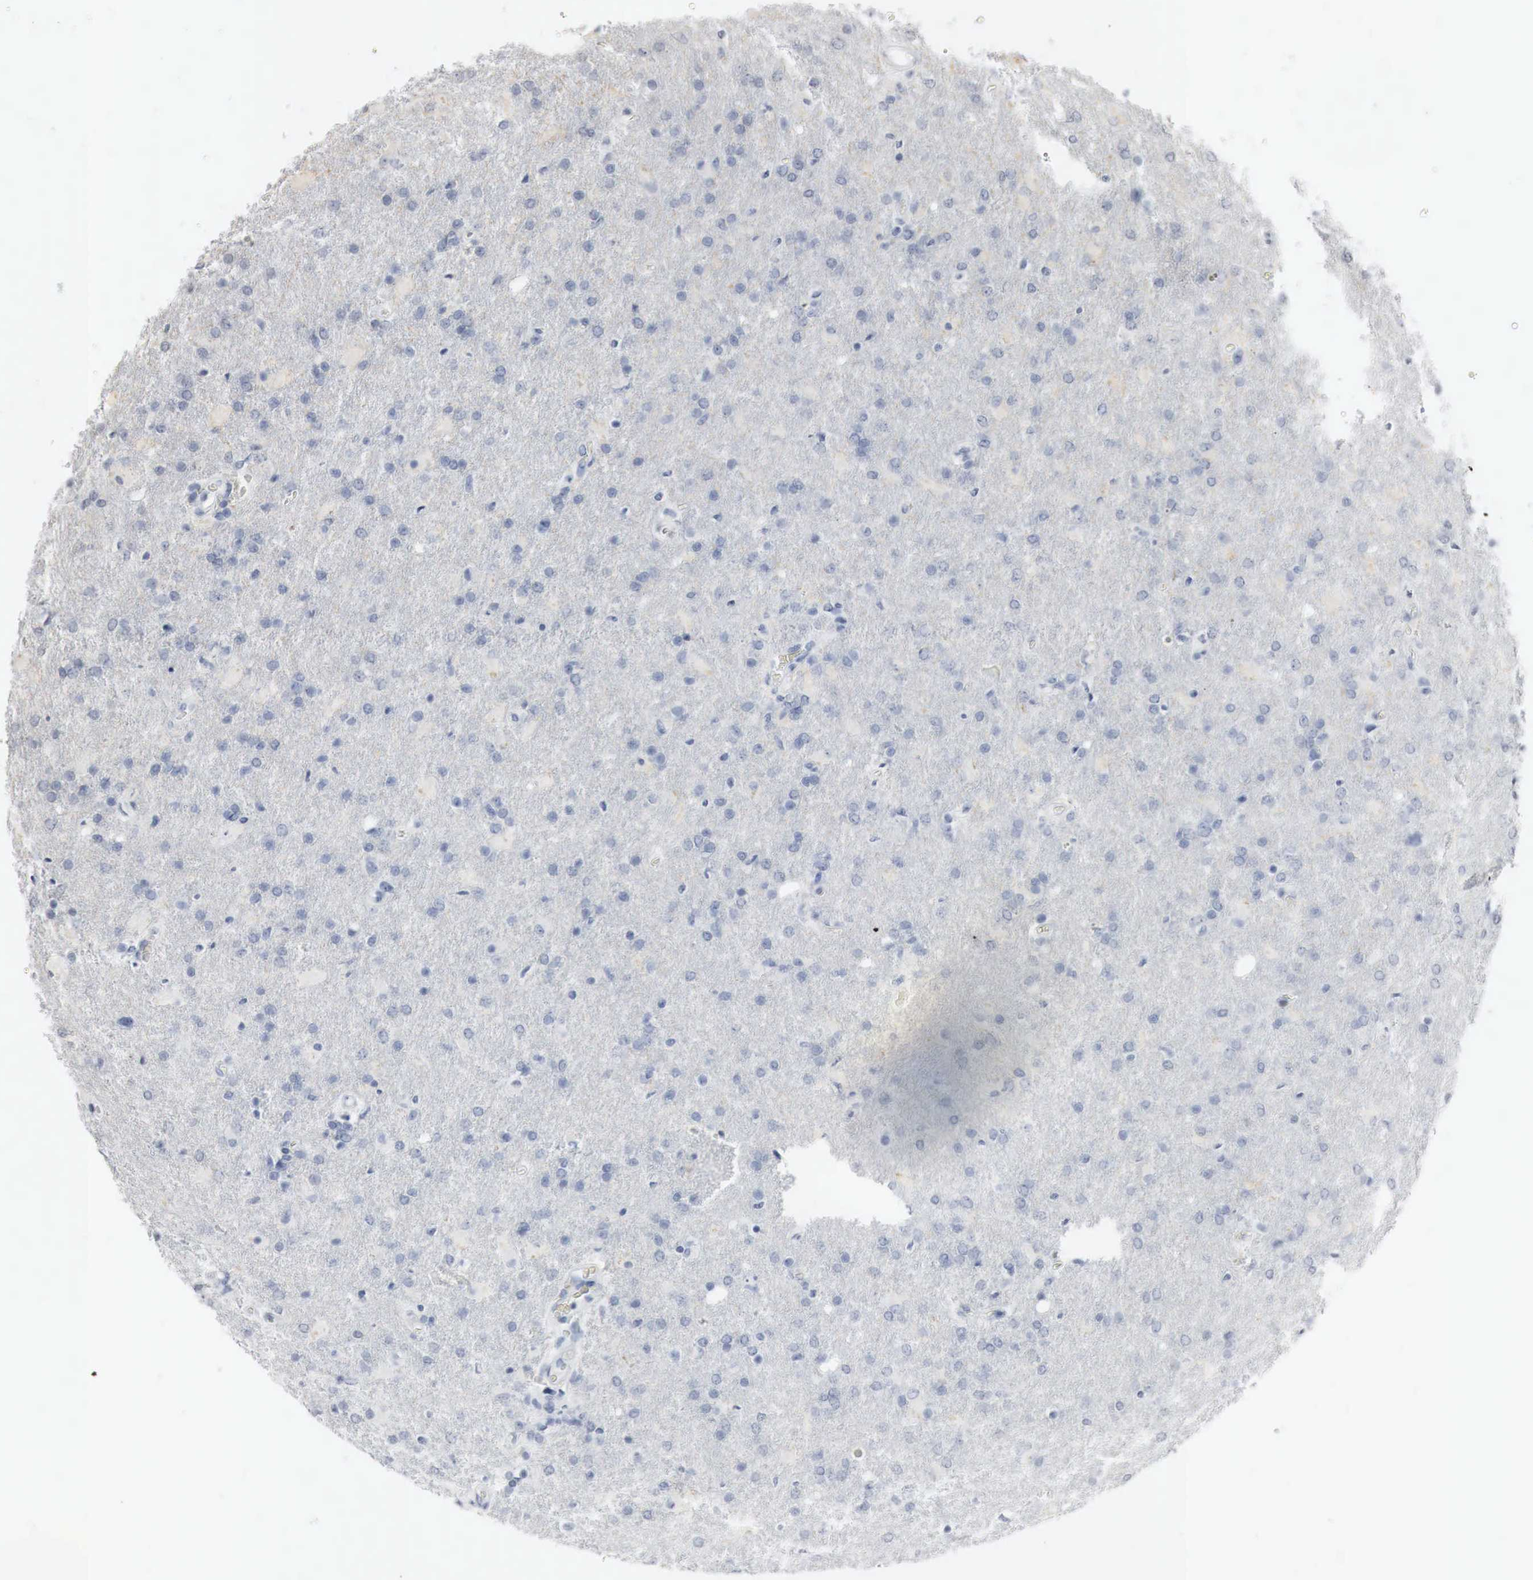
{"staining": {"intensity": "negative", "quantity": "none", "location": "none"}, "tissue": "glioma", "cell_type": "Tumor cells", "image_type": "cancer", "snomed": [{"axis": "morphology", "description": "Glioma, malignant, High grade"}, {"axis": "topography", "description": "Brain"}], "caption": "Glioma was stained to show a protein in brown. There is no significant expression in tumor cells.", "gene": "ERBB4", "patient": {"sex": "male", "age": 68}}